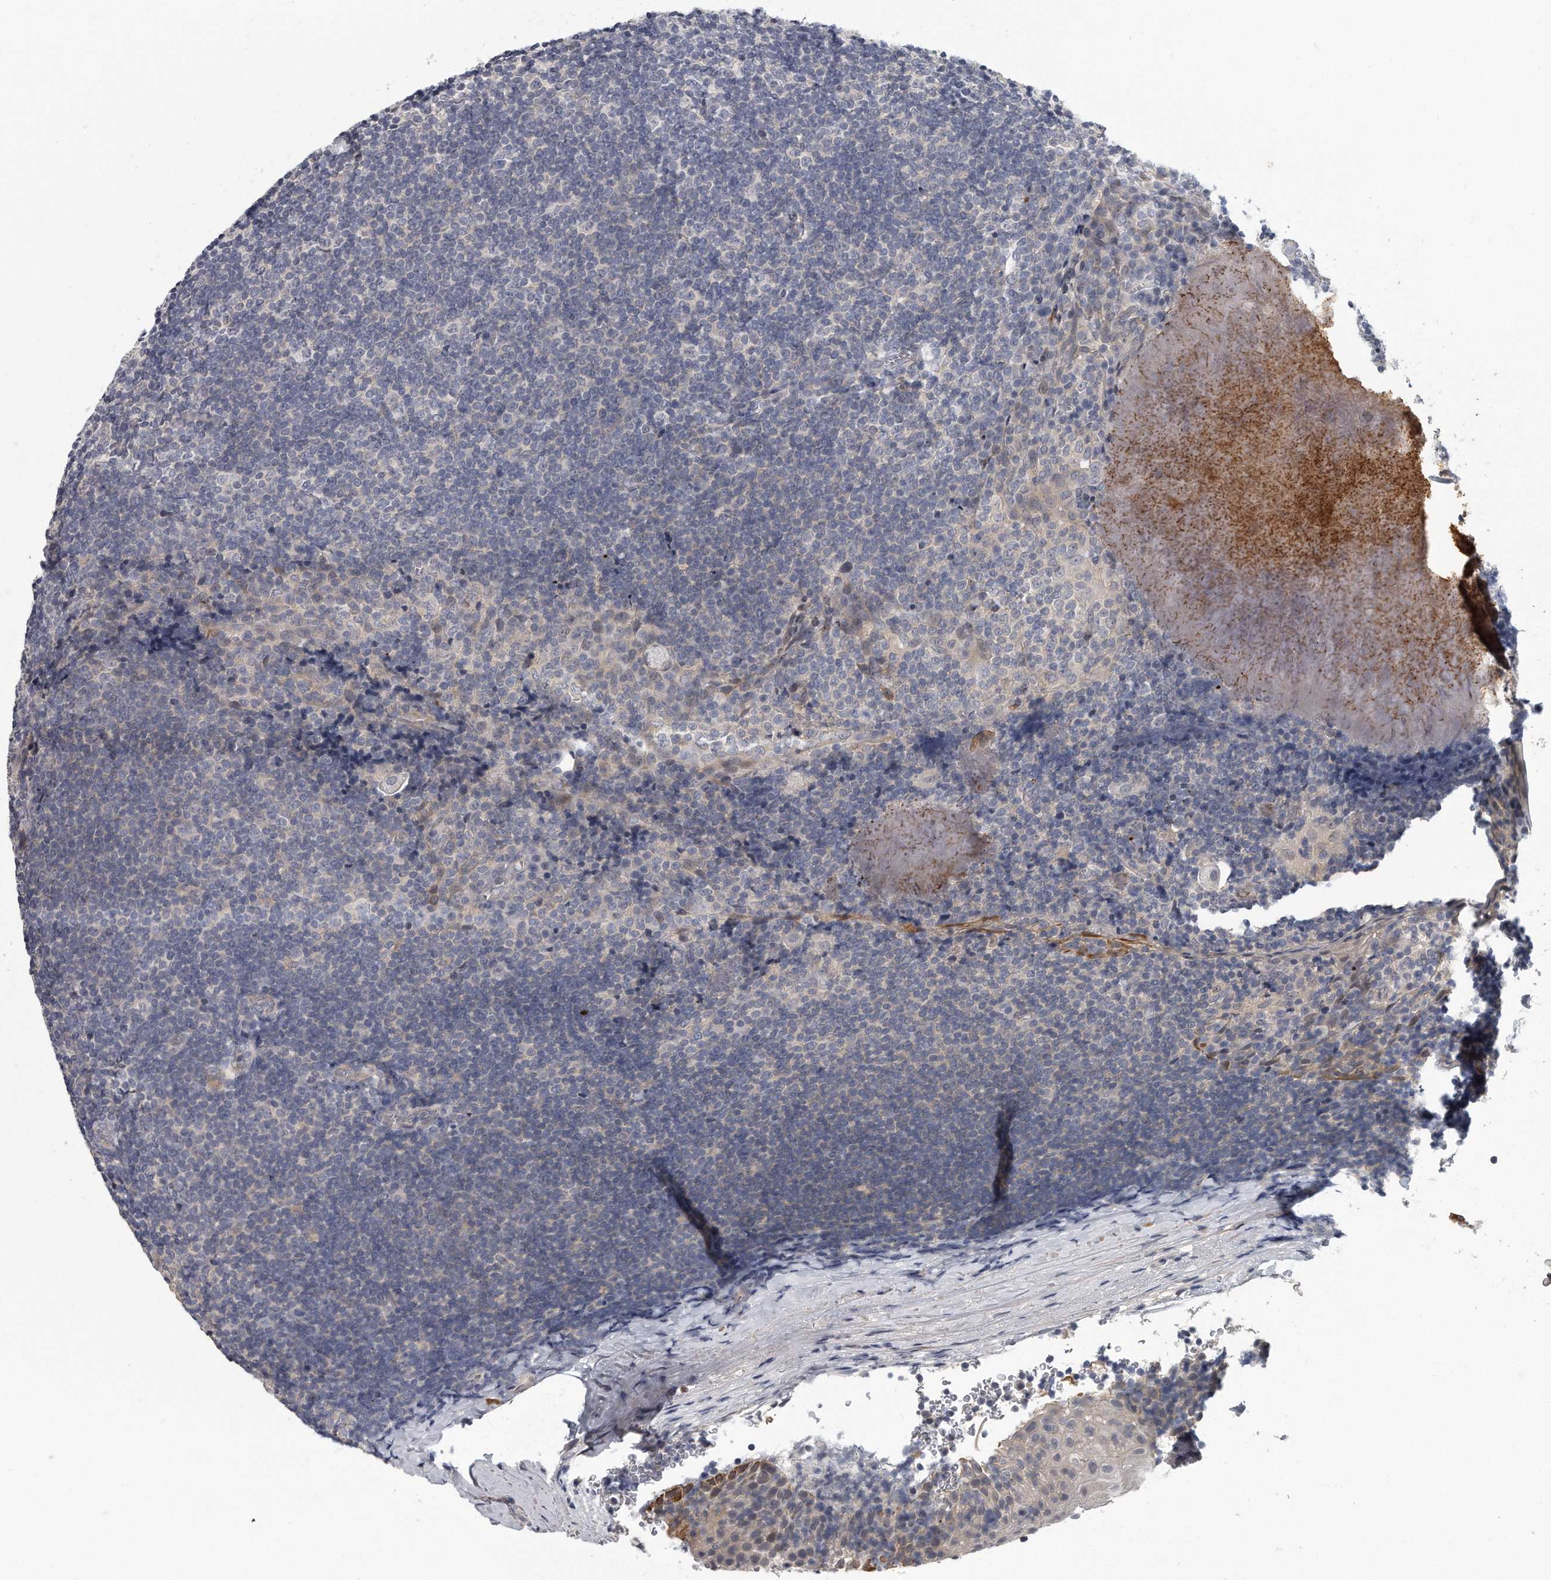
{"staining": {"intensity": "negative", "quantity": "none", "location": "none"}, "tissue": "tonsil", "cell_type": "Germinal center cells", "image_type": "normal", "snomed": [{"axis": "morphology", "description": "Normal tissue, NOS"}, {"axis": "topography", "description": "Tonsil"}], "caption": "This is an IHC photomicrograph of benign human tonsil. There is no positivity in germinal center cells.", "gene": "KLHL7", "patient": {"sex": "male", "age": 37}}